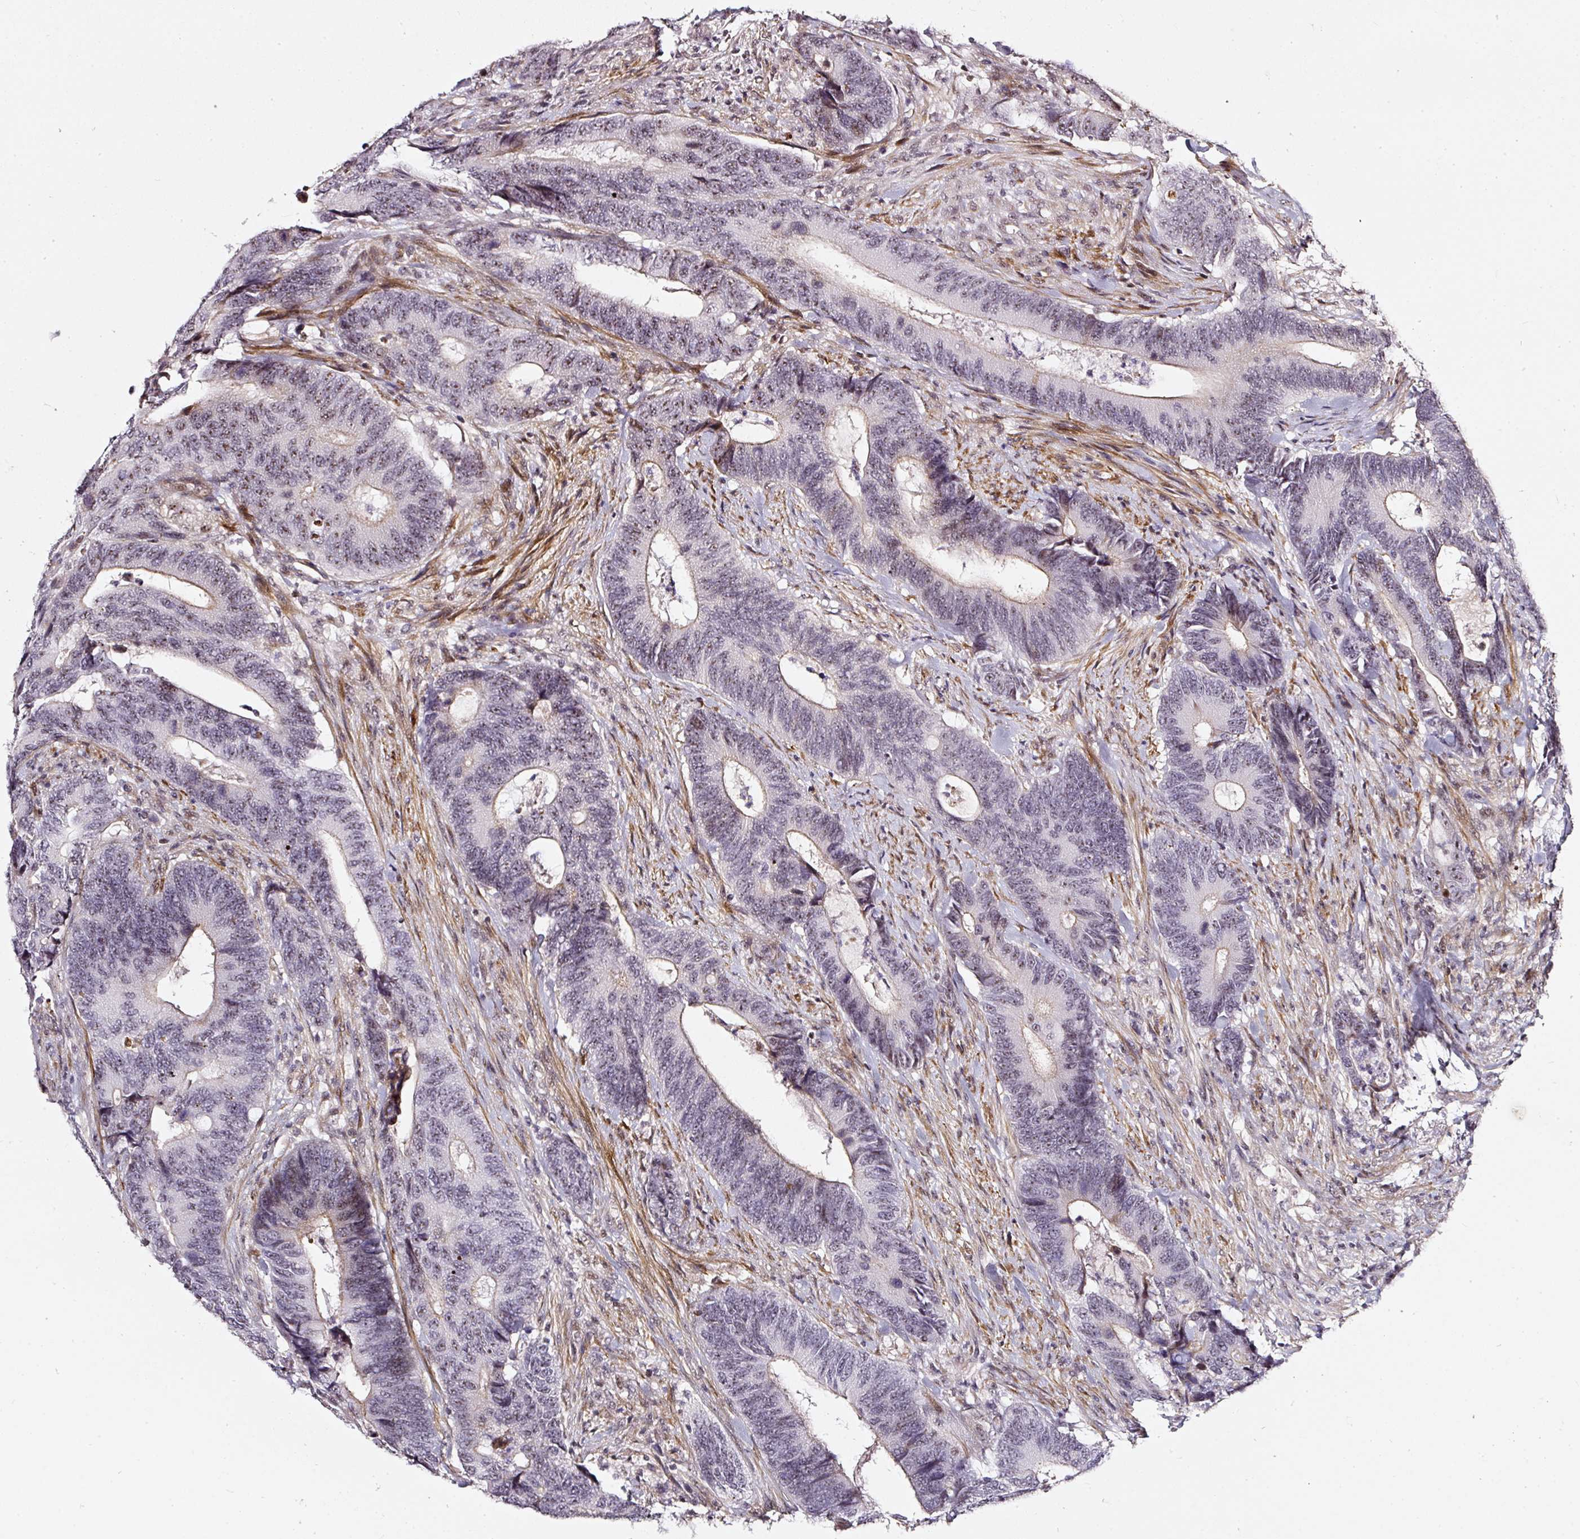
{"staining": {"intensity": "weak", "quantity": "25%-75%", "location": "nuclear"}, "tissue": "colorectal cancer", "cell_type": "Tumor cells", "image_type": "cancer", "snomed": [{"axis": "morphology", "description": "Adenocarcinoma, NOS"}, {"axis": "topography", "description": "Colon"}], "caption": "A micrograph of adenocarcinoma (colorectal) stained for a protein demonstrates weak nuclear brown staining in tumor cells. (IHC, brightfield microscopy, high magnification).", "gene": "MXRA8", "patient": {"sex": "male", "age": 87}}